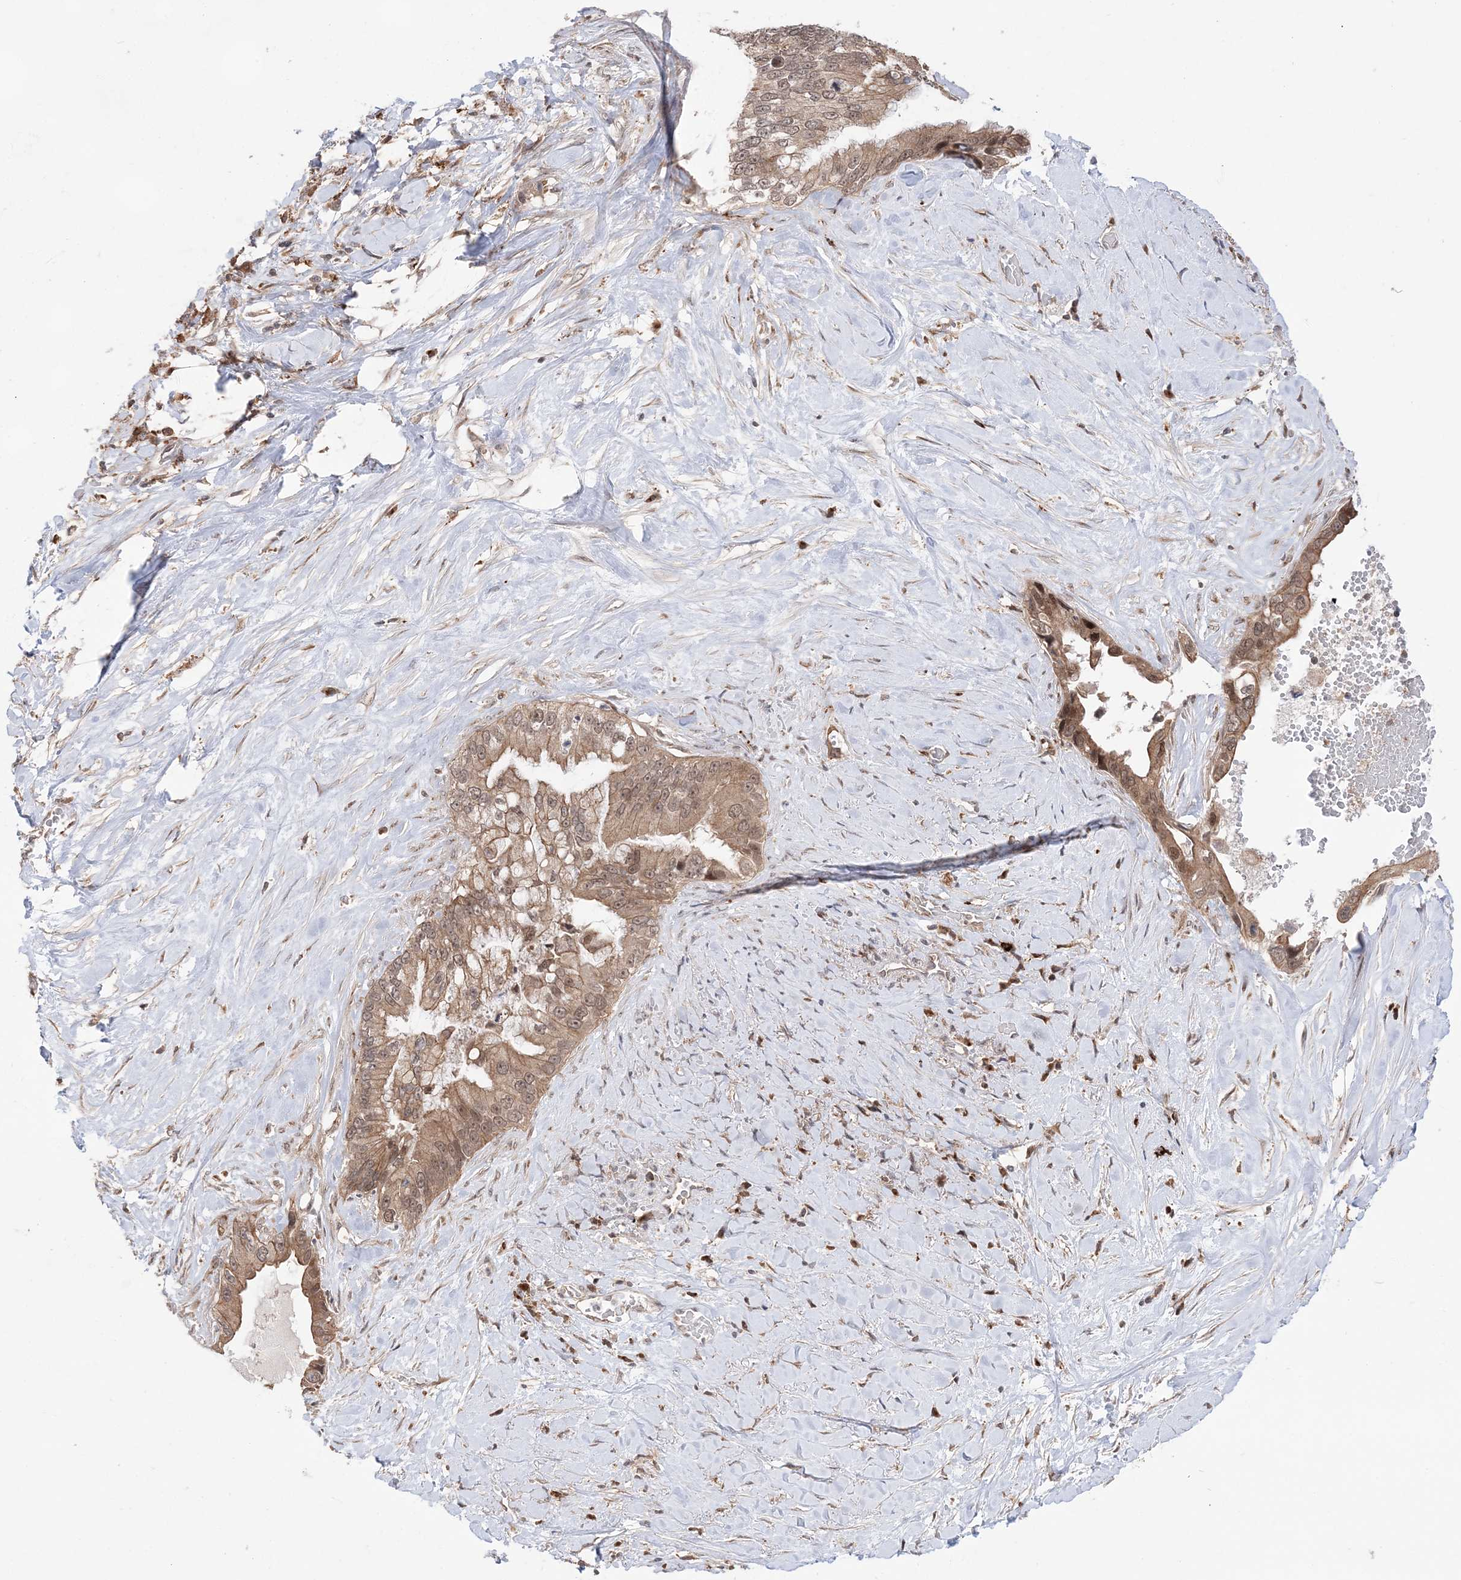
{"staining": {"intensity": "moderate", "quantity": ">75%", "location": "cytoplasmic/membranous"}, "tissue": "pancreatic cancer", "cell_type": "Tumor cells", "image_type": "cancer", "snomed": [{"axis": "morphology", "description": "Inflammation, NOS"}, {"axis": "morphology", "description": "Adenocarcinoma, NOS"}, {"axis": "topography", "description": "Pancreas"}], "caption": "A brown stain labels moderate cytoplasmic/membranous expression of a protein in pancreatic adenocarcinoma tumor cells.", "gene": "ANAPC15", "patient": {"sex": "female", "age": 56}}